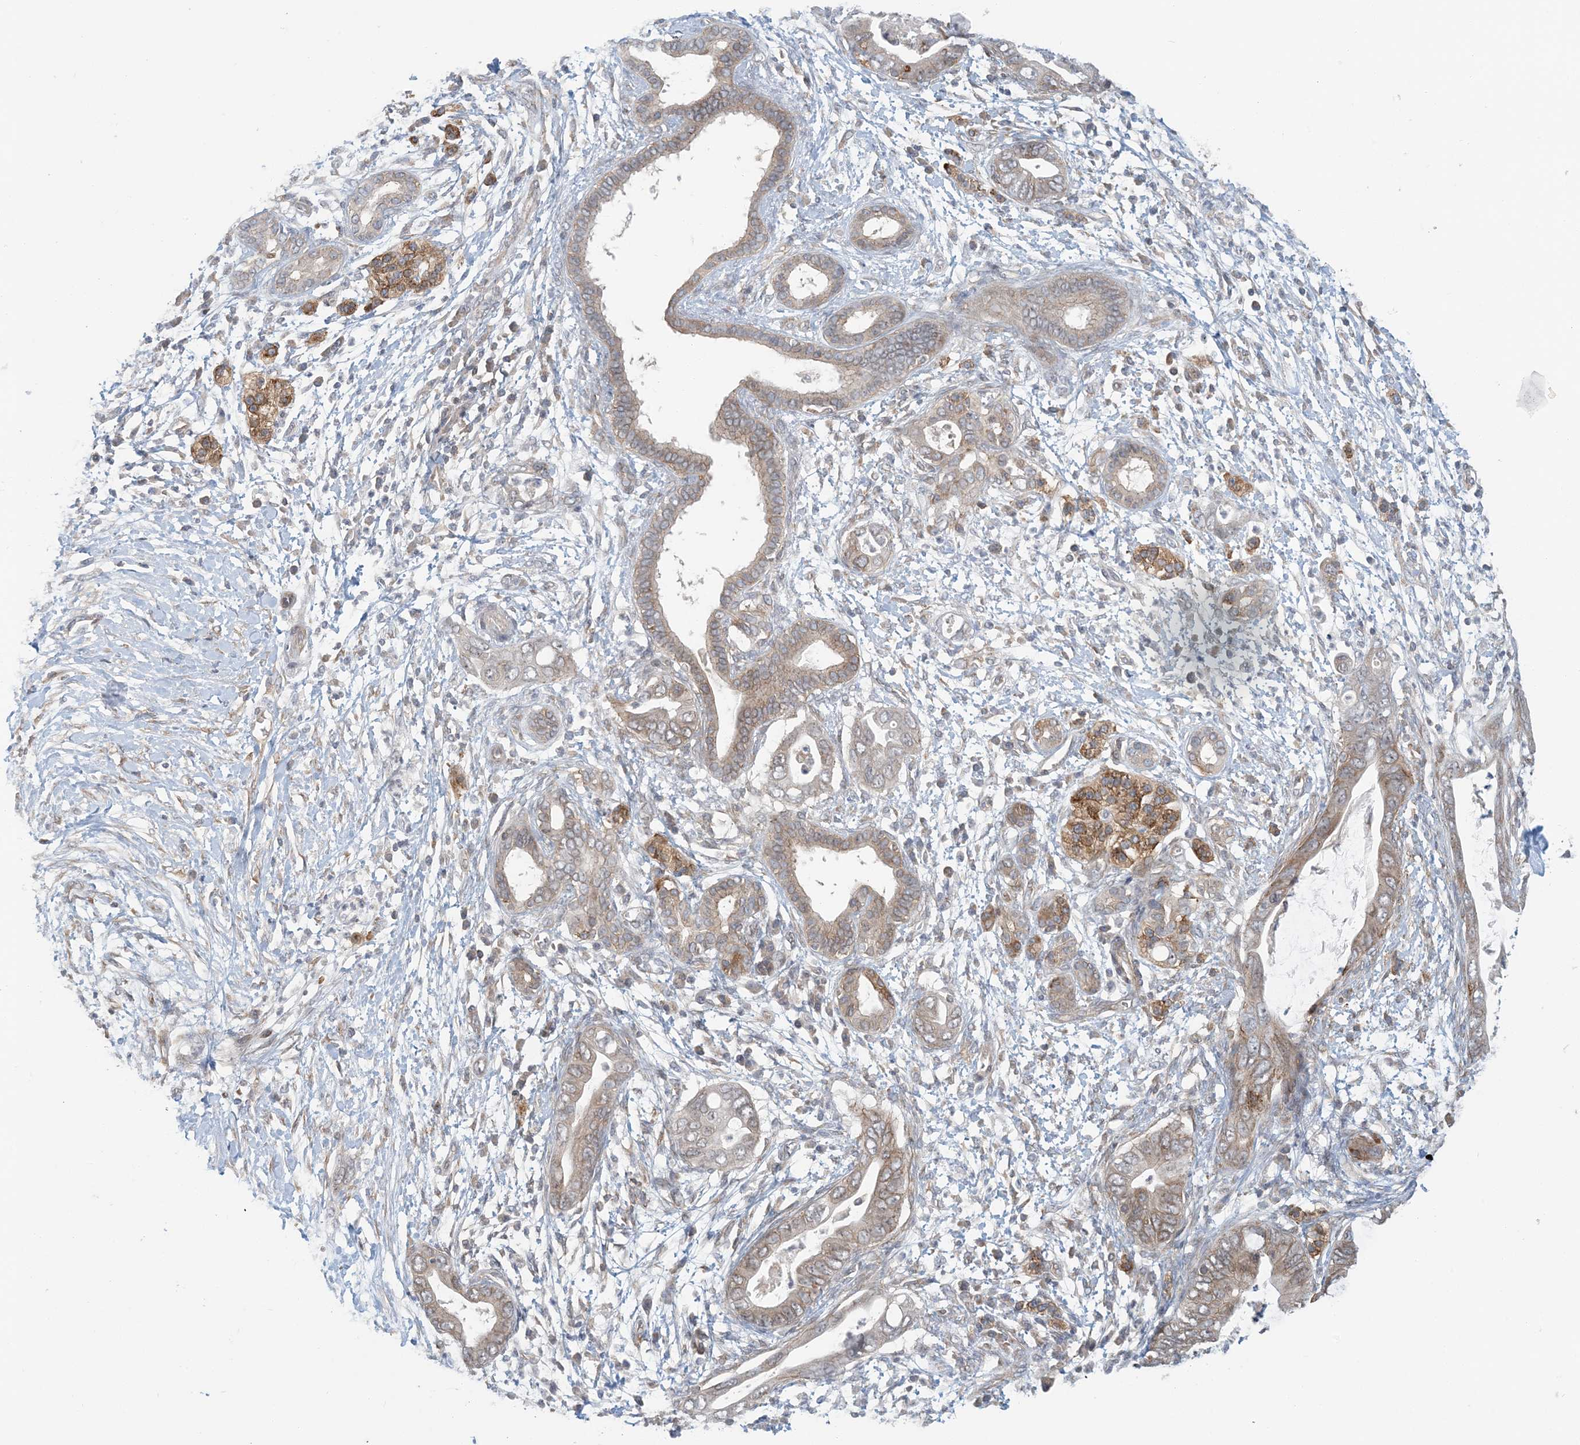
{"staining": {"intensity": "weak", "quantity": ">75%", "location": "cytoplasmic/membranous"}, "tissue": "pancreatic cancer", "cell_type": "Tumor cells", "image_type": "cancer", "snomed": [{"axis": "morphology", "description": "Adenocarcinoma, NOS"}, {"axis": "topography", "description": "Pancreas"}], "caption": "Pancreatic cancer stained for a protein reveals weak cytoplasmic/membranous positivity in tumor cells. (IHC, brightfield microscopy, high magnification).", "gene": "ATP13A2", "patient": {"sex": "male", "age": 75}}